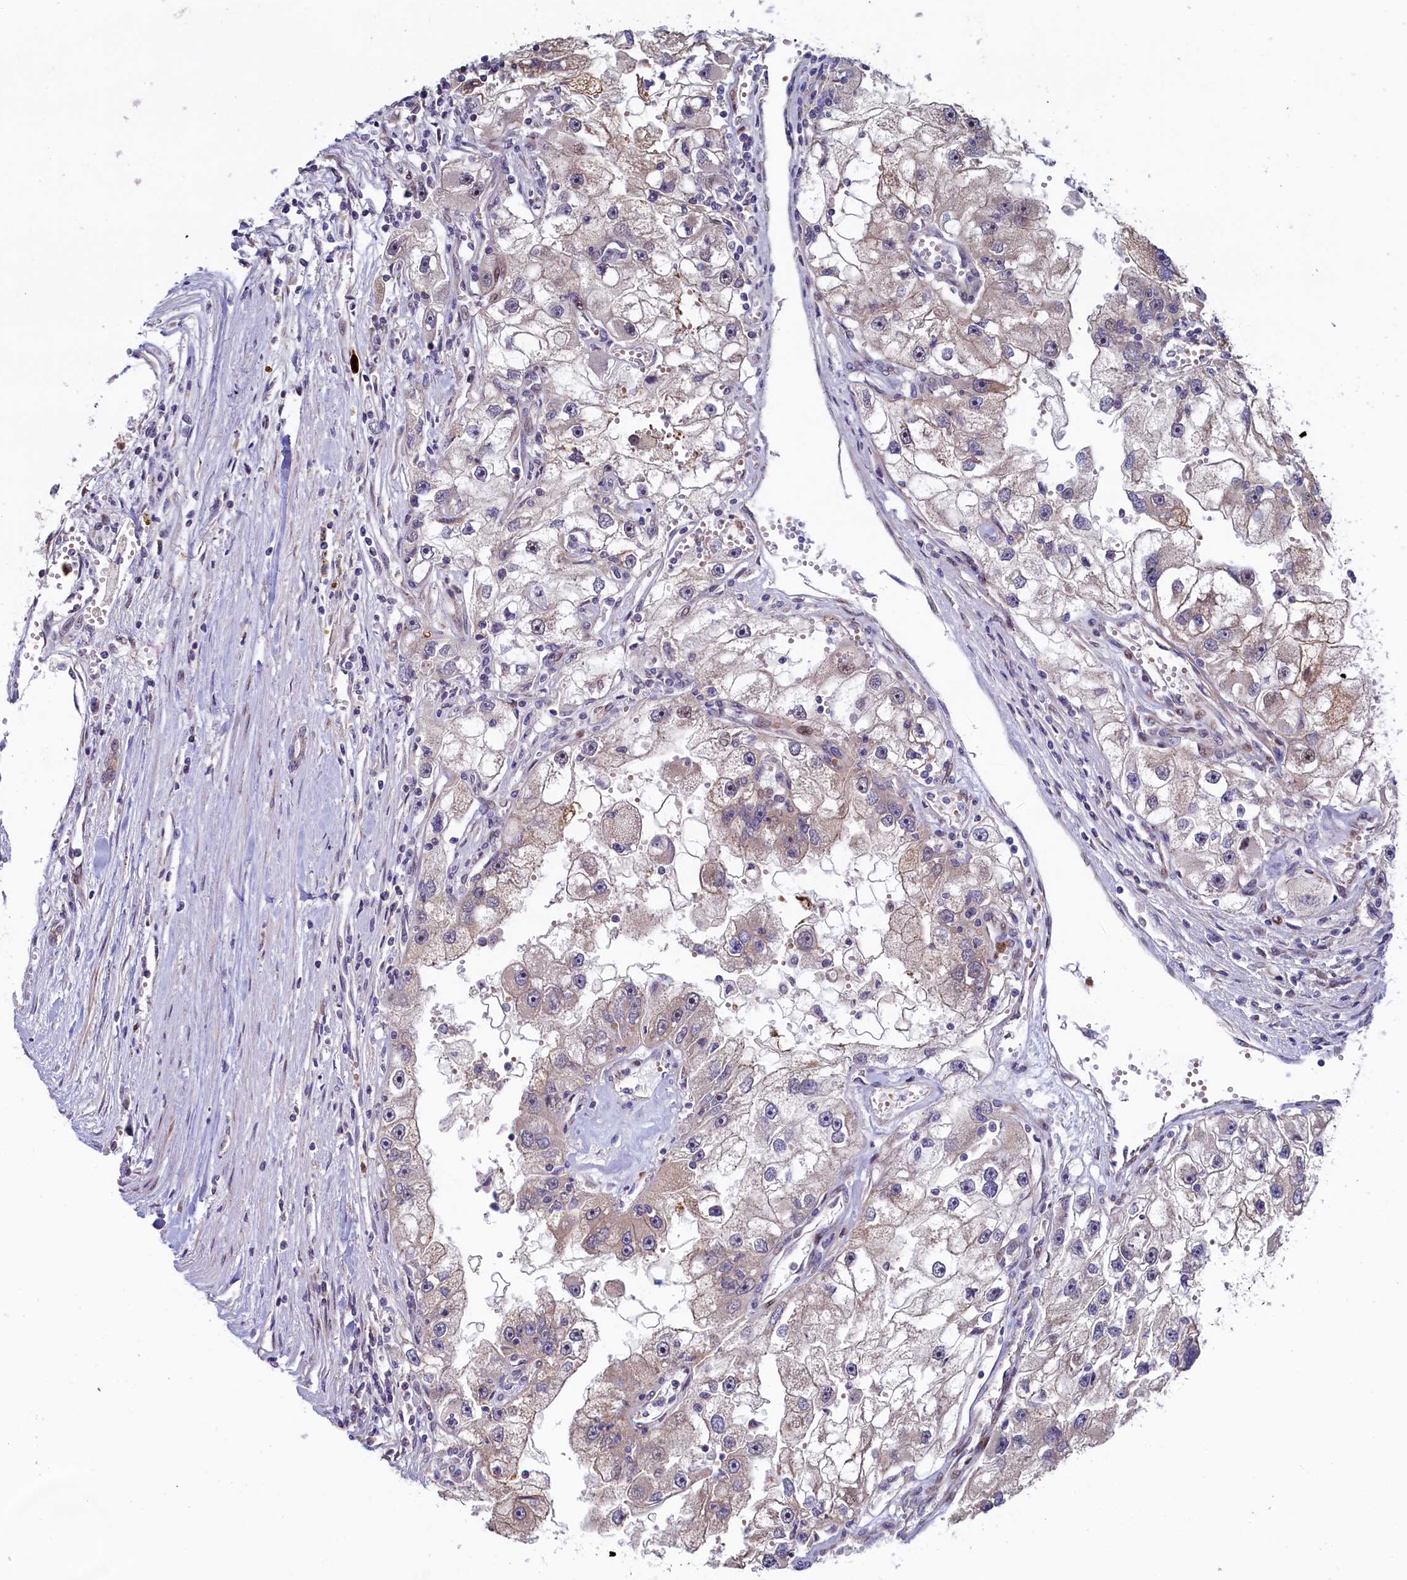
{"staining": {"intensity": "weak", "quantity": "<25%", "location": "cytoplasmic/membranous"}, "tissue": "renal cancer", "cell_type": "Tumor cells", "image_type": "cancer", "snomed": [{"axis": "morphology", "description": "Adenocarcinoma, NOS"}, {"axis": "topography", "description": "Kidney"}], "caption": "Protein analysis of renal cancer reveals no significant expression in tumor cells. (DAB immunohistochemistry (IHC), high magnification).", "gene": "PIK3C3", "patient": {"sex": "male", "age": 63}}